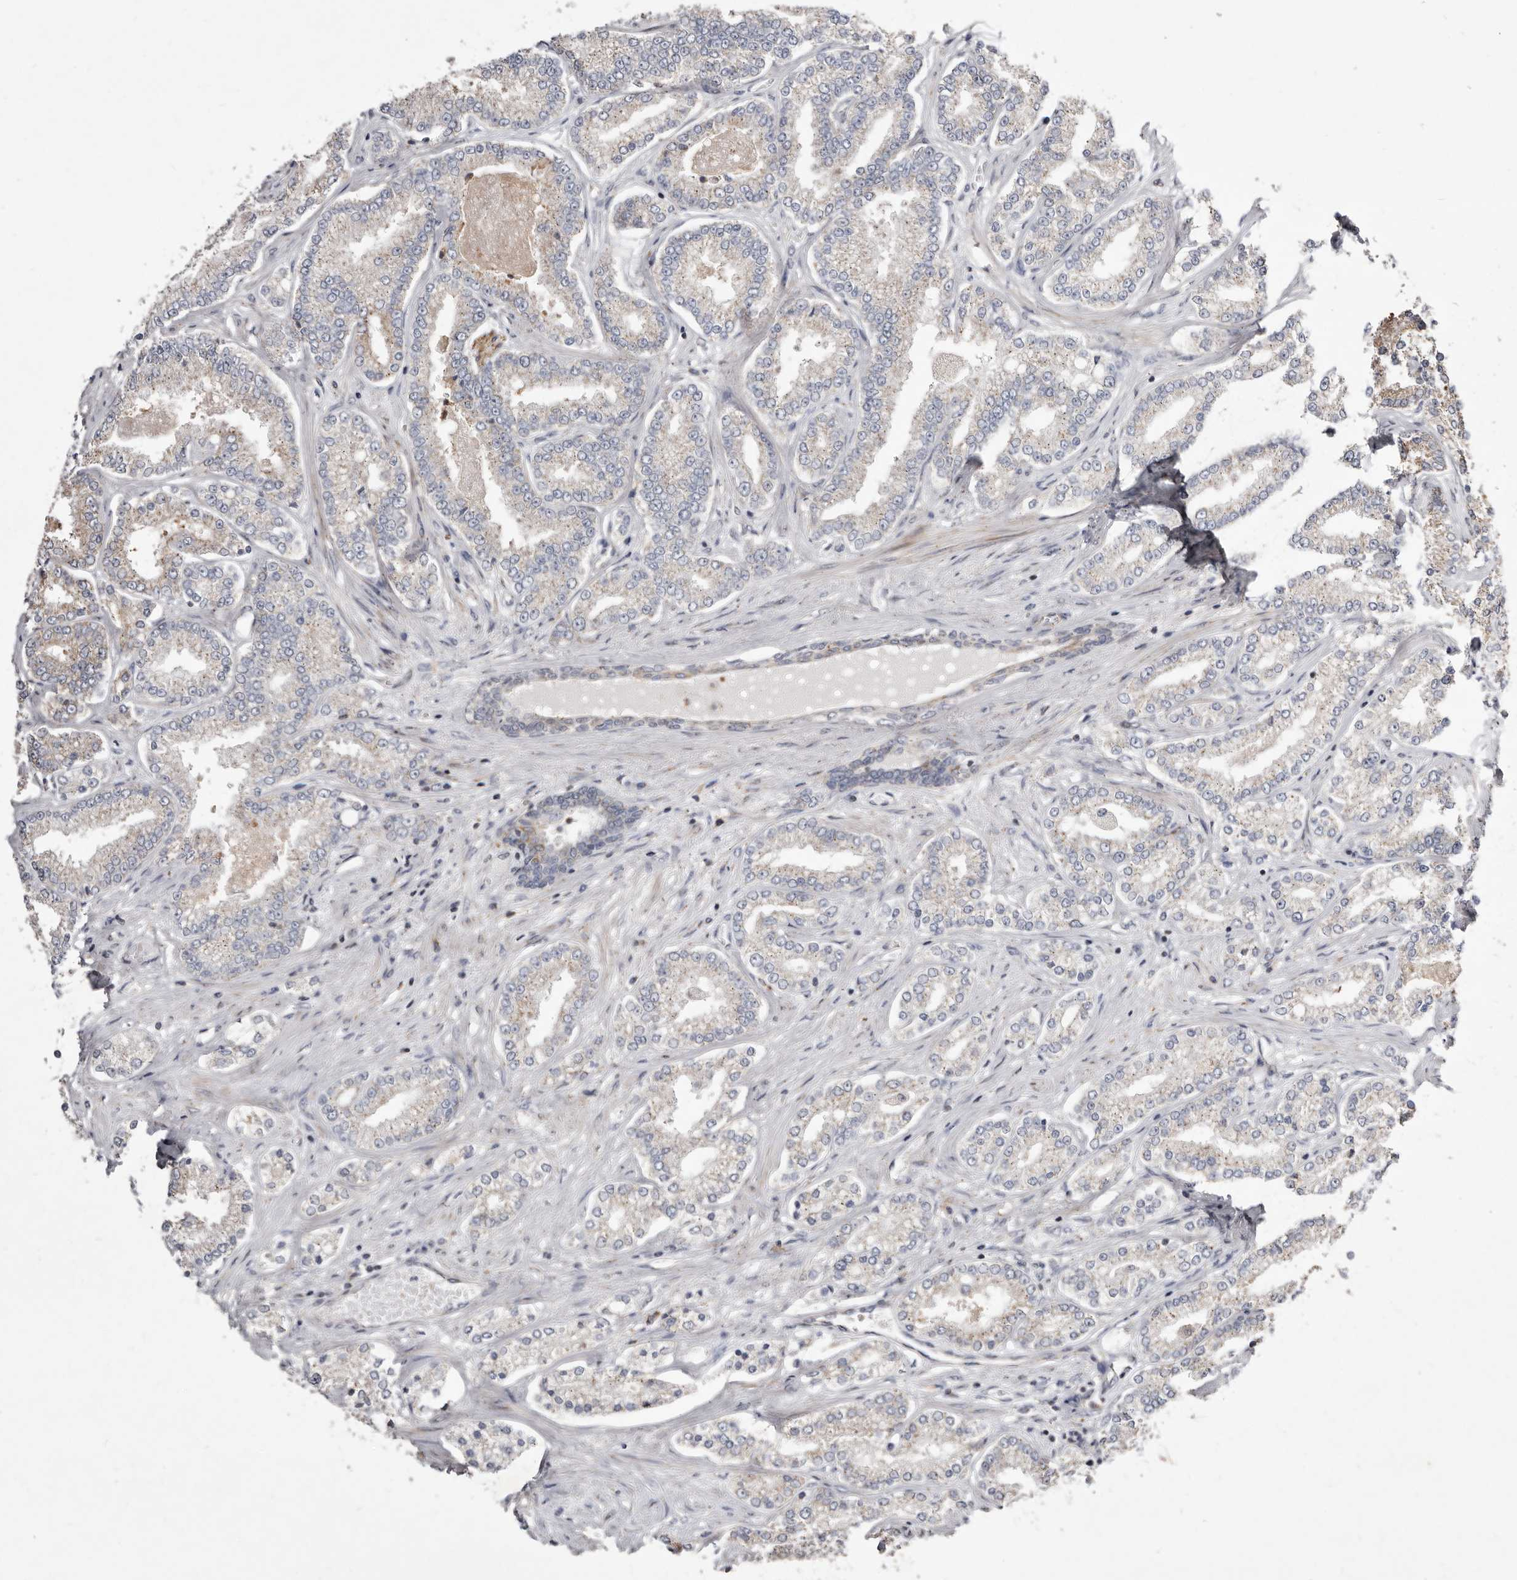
{"staining": {"intensity": "weak", "quantity": "25%-75%", "location": "cytoplasmic/membranous"}, "tissue": "prostate cancer", "cell_type": "Tumor cells", "image_type": "cancer", "snomed": [{"axis": "morphology", "description": "Normal tissue, NOS"}, {"axis": "morphology", "description": "Adenocarcinoma, High grade"}, {"axis": "topography", "description": "Prostate"}], "caption": "Immunohistochemical staining of human adenocarcinoma (high-grade) (prostate) displays weak cytoplasmic/membranous protein expression in about 25%-75% of tumor cells.", "gene": "TIMM17B", "patient": {"sex": "male", "age": 83}}